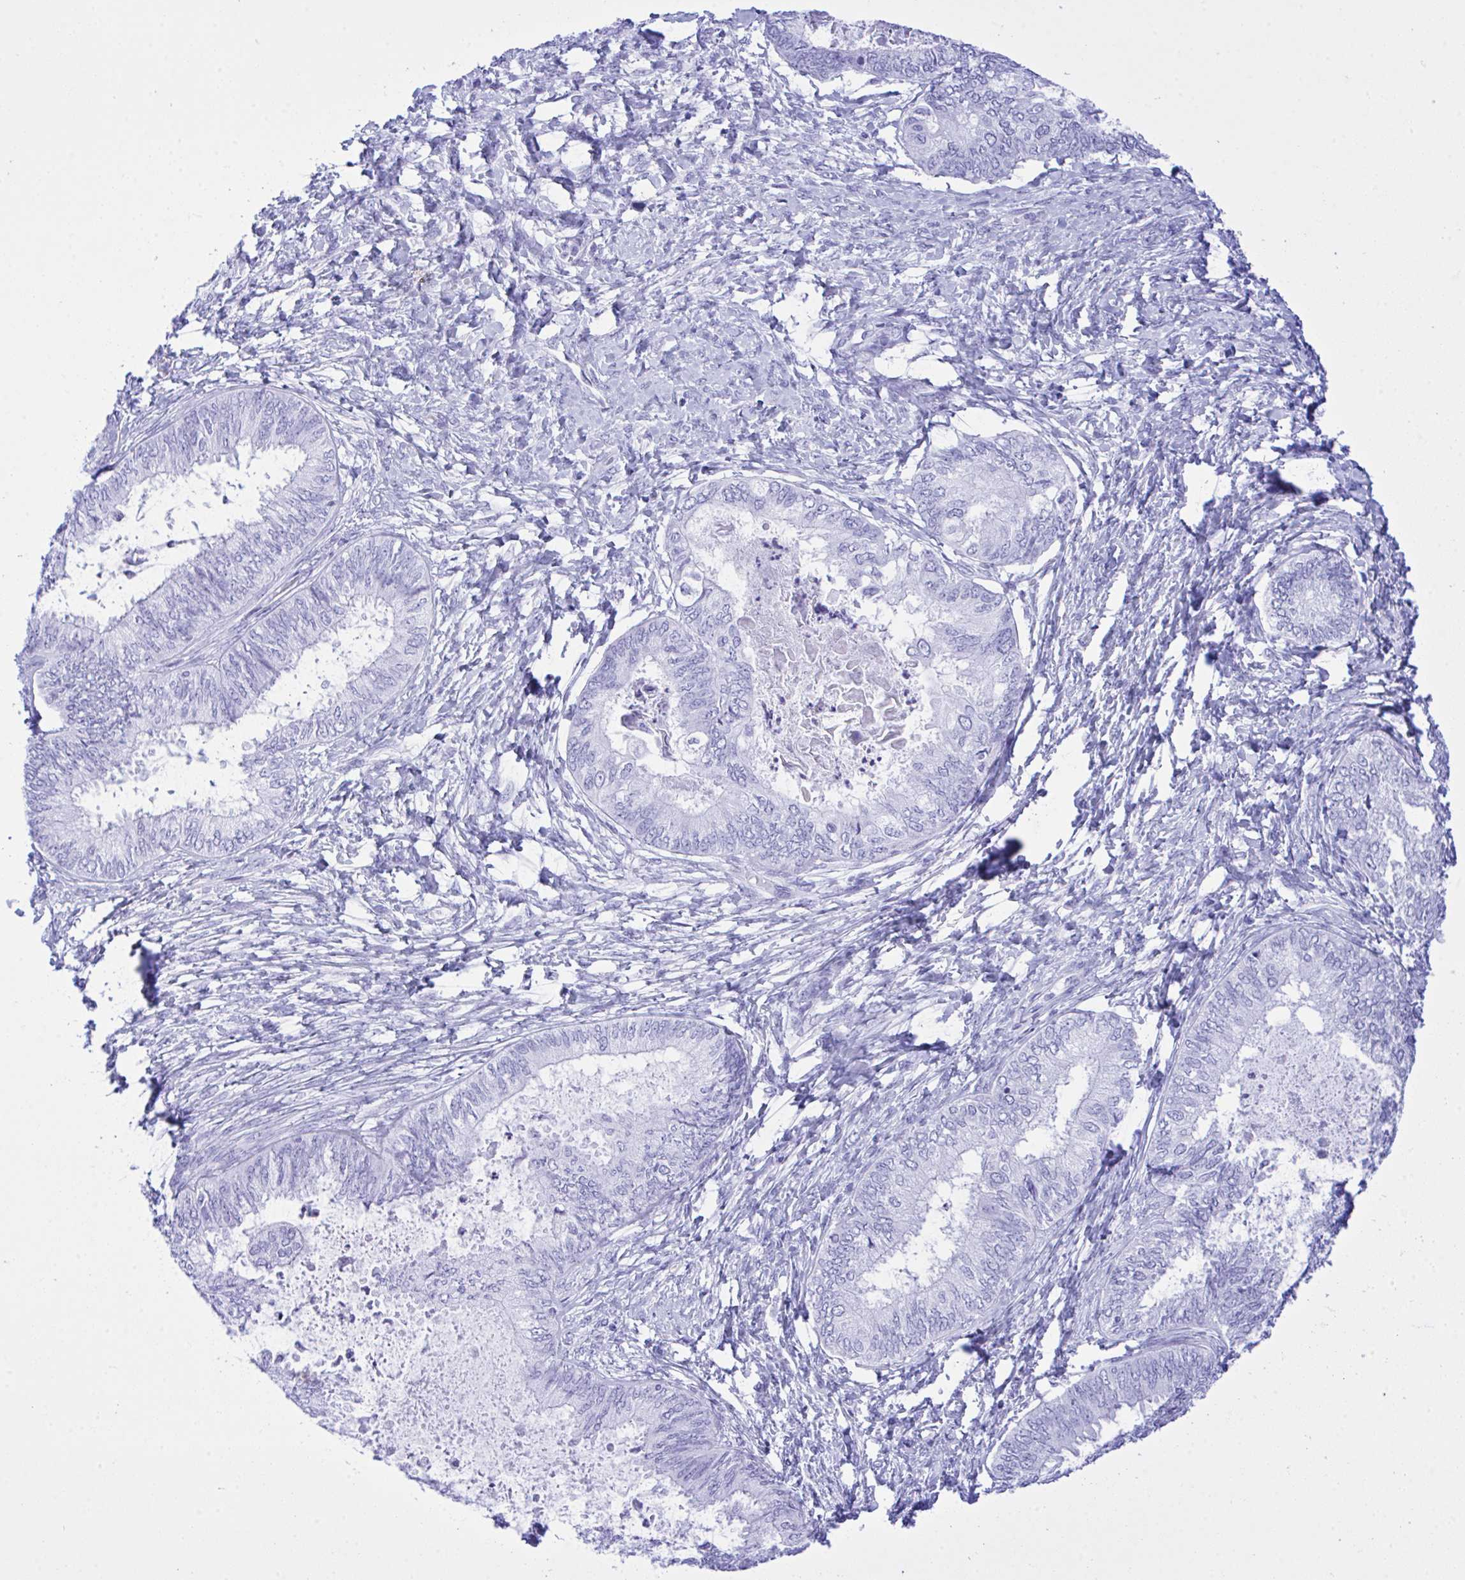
{"staining": {"intensity": "negative", "quantity": "none", "location": "none"}, "tissue": "ovarian cancer", "cell_type": "Tumor cells", "image_type": "cancer", "snomed": [{"axis": "morphology", "description": "Carcinoma, endometroid"}, {"axis": "topography", "description": "Ovary"}], "caption": "Histopathology image shows no significant protein positivity in tumor cells of endometroid carcinoma (ovarian). (DAB (3,3'-diaminobenzidine) IHC visualized using brightfield microscopy, high magnification).", "gene": "SELENOV", "patient": {"sex": "female", "age": 70}}